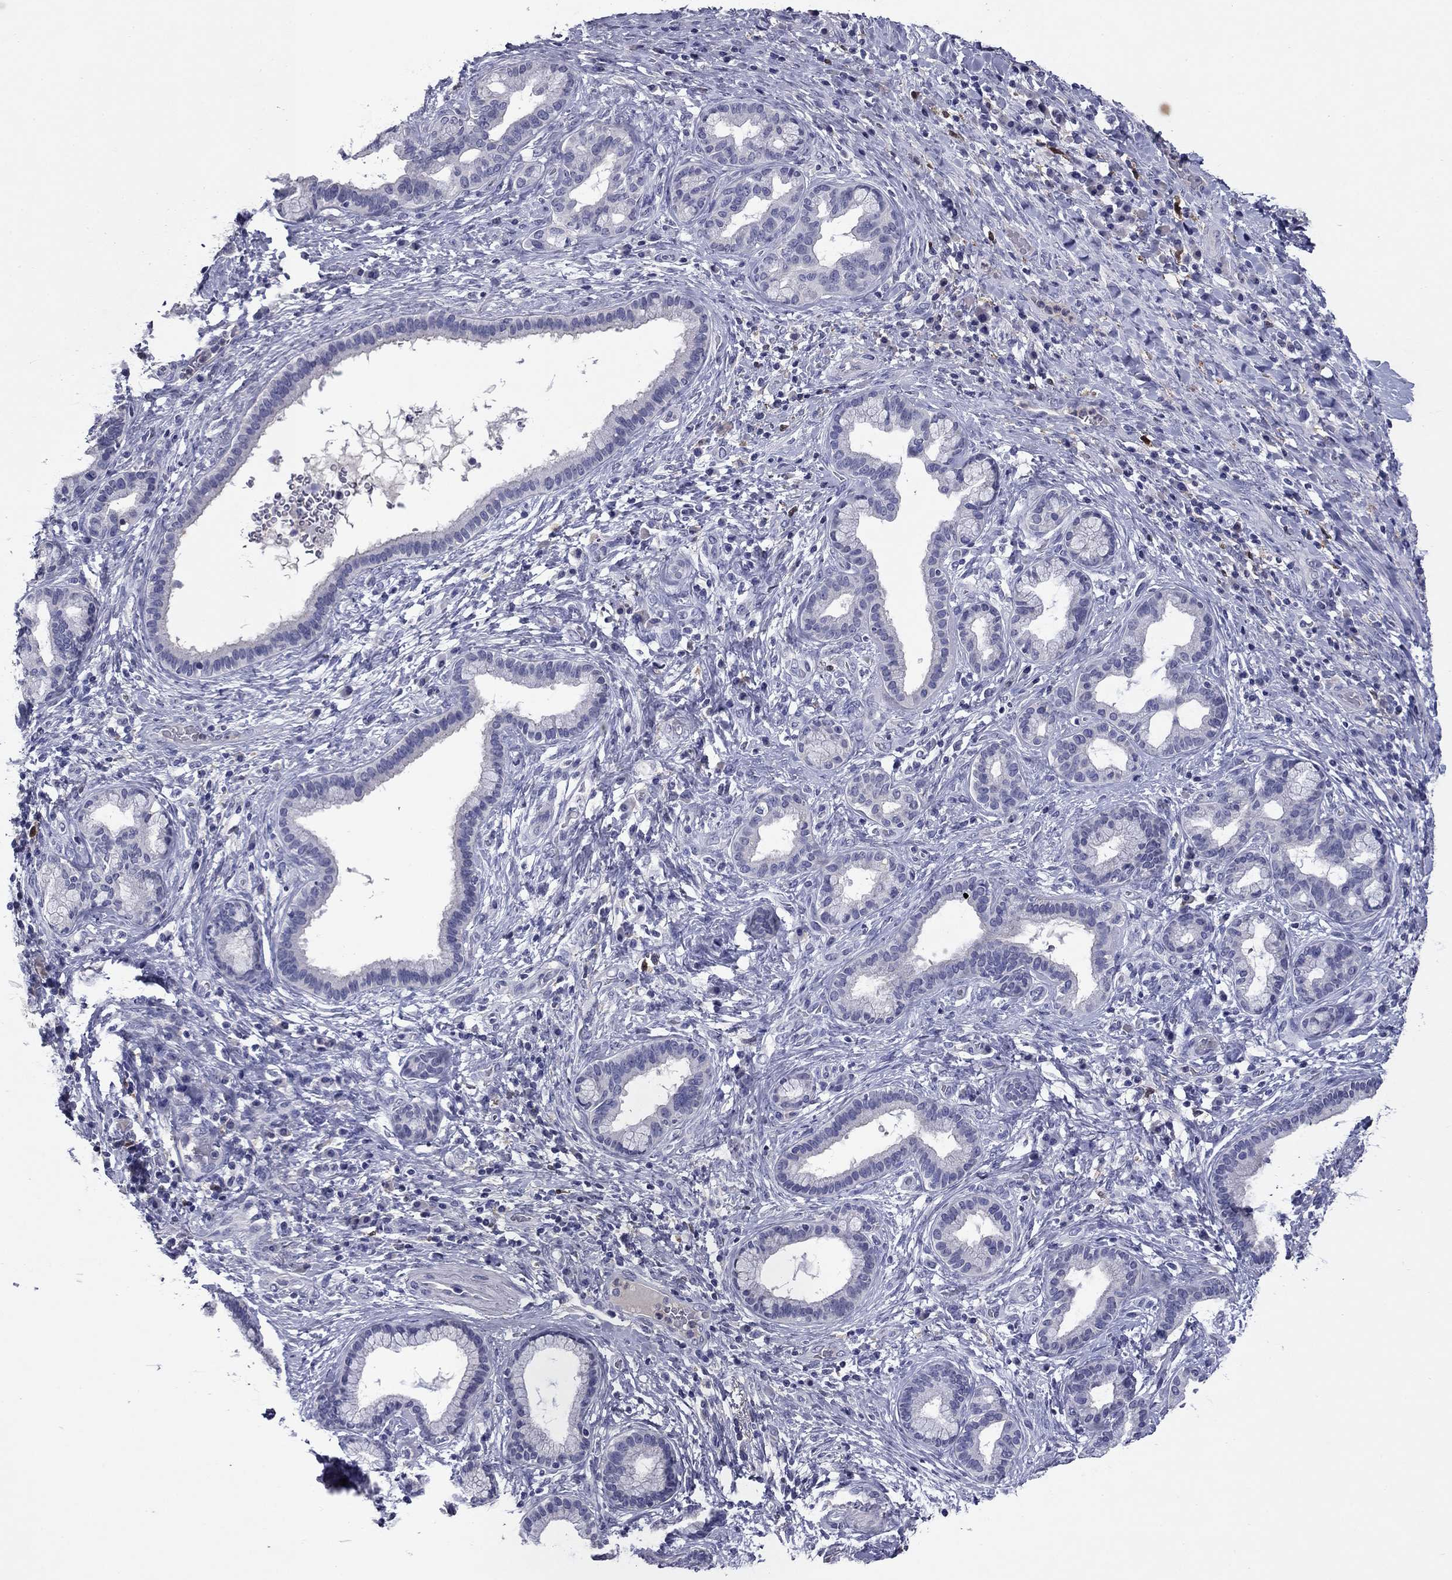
{"staining": {"intensity": "negative", "quantity": "none", "location": "none"}, "tissue": "liver cancer", "cell_type": "Tumor cells", "image_type": "cancer", "snomed": [{"axis": "morphology", "description": "Cholangiocarcinoma"}, {"axis": "topography", "description": "Liver"}], "caption": "This image is of liver cholangiocarcinoma stained with immunohistochemistry to label a protein in brown with the nuclei are counter-stained blue. There is no staining in tumor cells.", "gene": "CFAP119", "patient": {"sex": "female", "age": 73}}